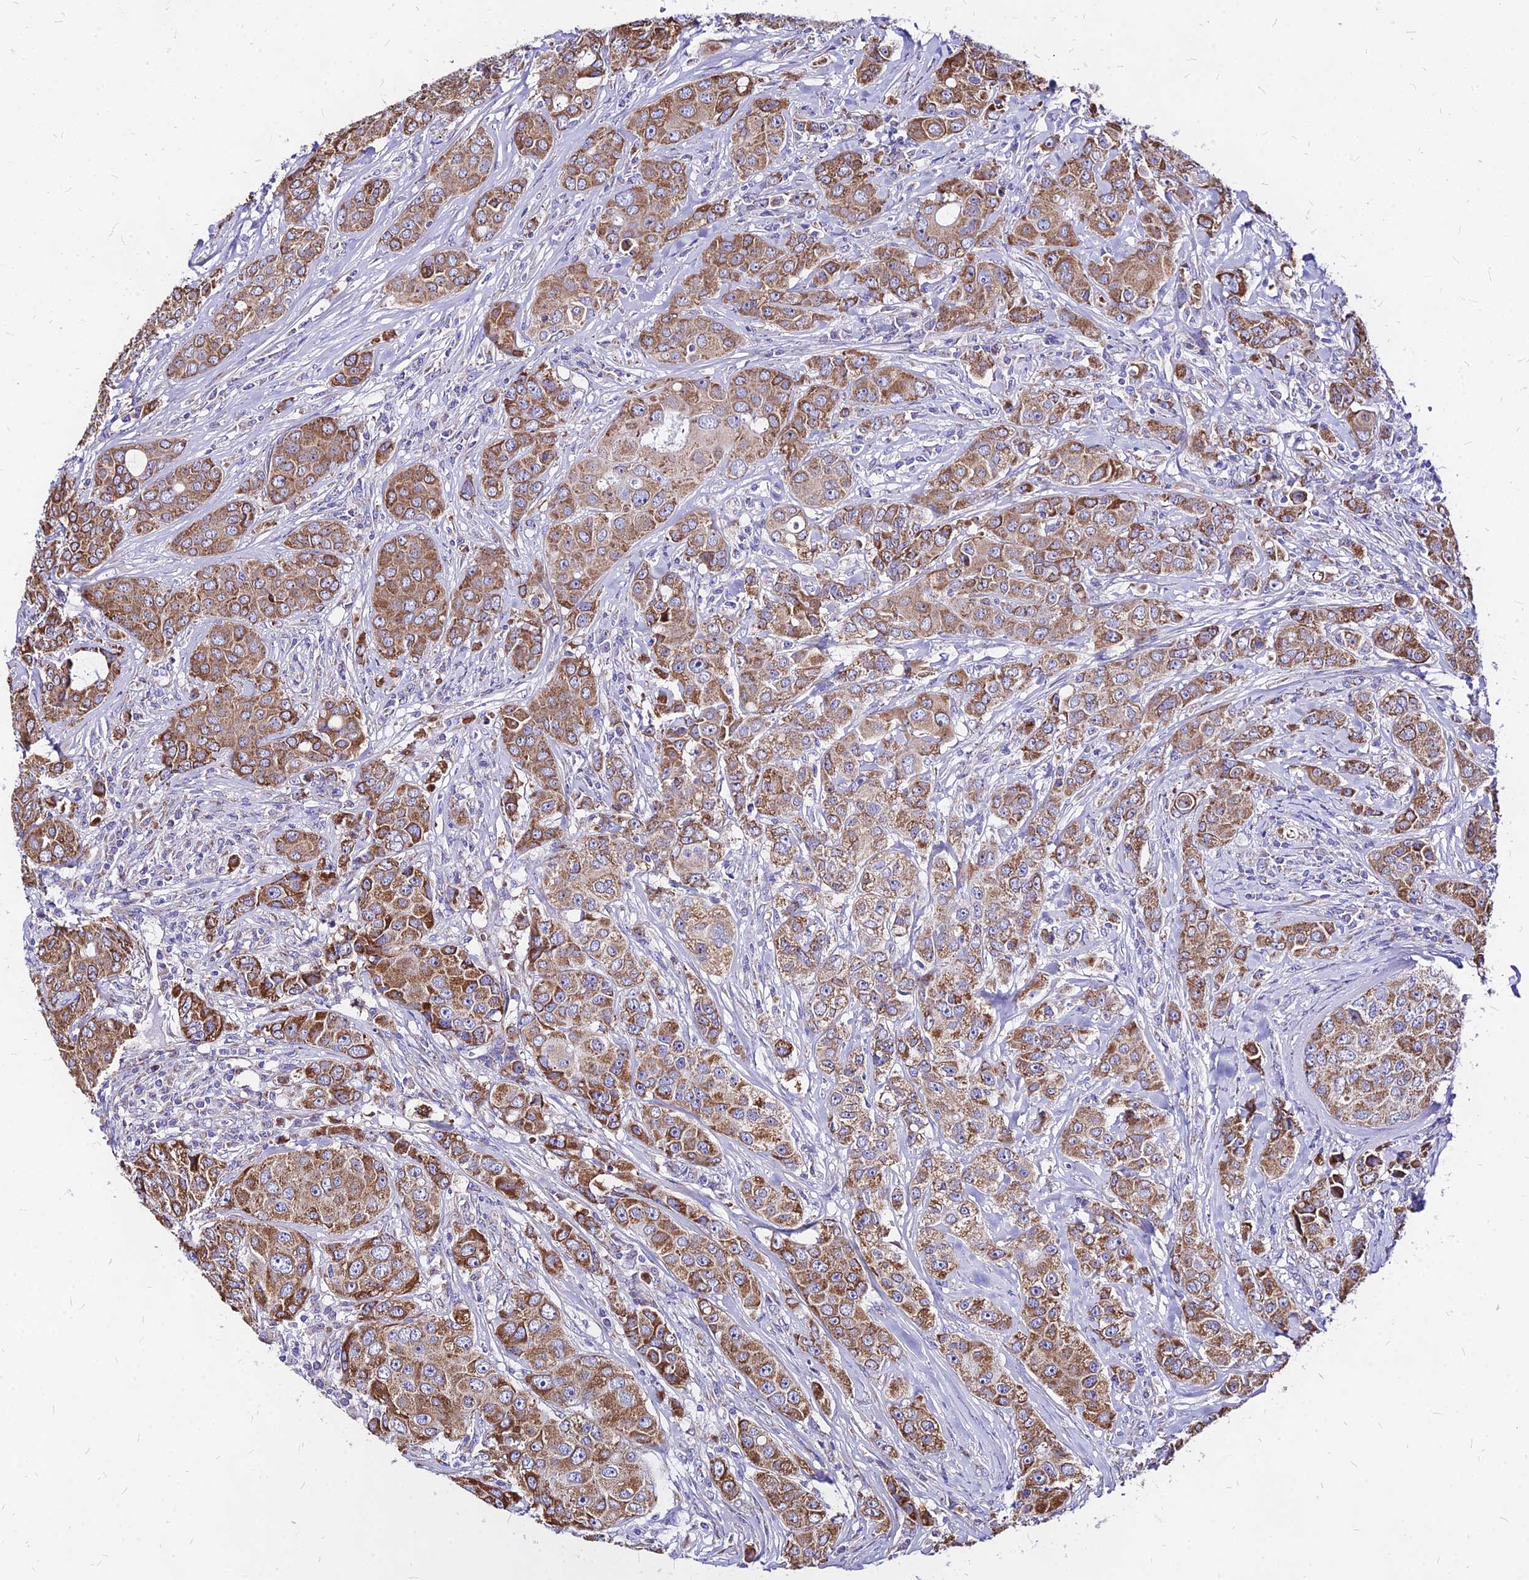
{"staining": {"intensity": "moderate", "quantity": ">75%", "location": "cytoplasmic/membranous"}, "tissue": "breast cancer", "cell_type": "Tumor cells", "image_type": "cancer", "snomed": [{"axis": "morphology", "description": "Duct carcinoma"}, {"axis": "topography", "description": "Breast"}], "caption": "DAB immunohistochemical staining of infiltrating ductal carcinoma (breast) reveals moderate cytoplasmic/membranous protein positivity in about >75% of tumor cells. (DAB = brown stain, brightfield microscopy at high magnification).", "gene": "MRPL3", "patient": {"sex": "female", "age": 43}}